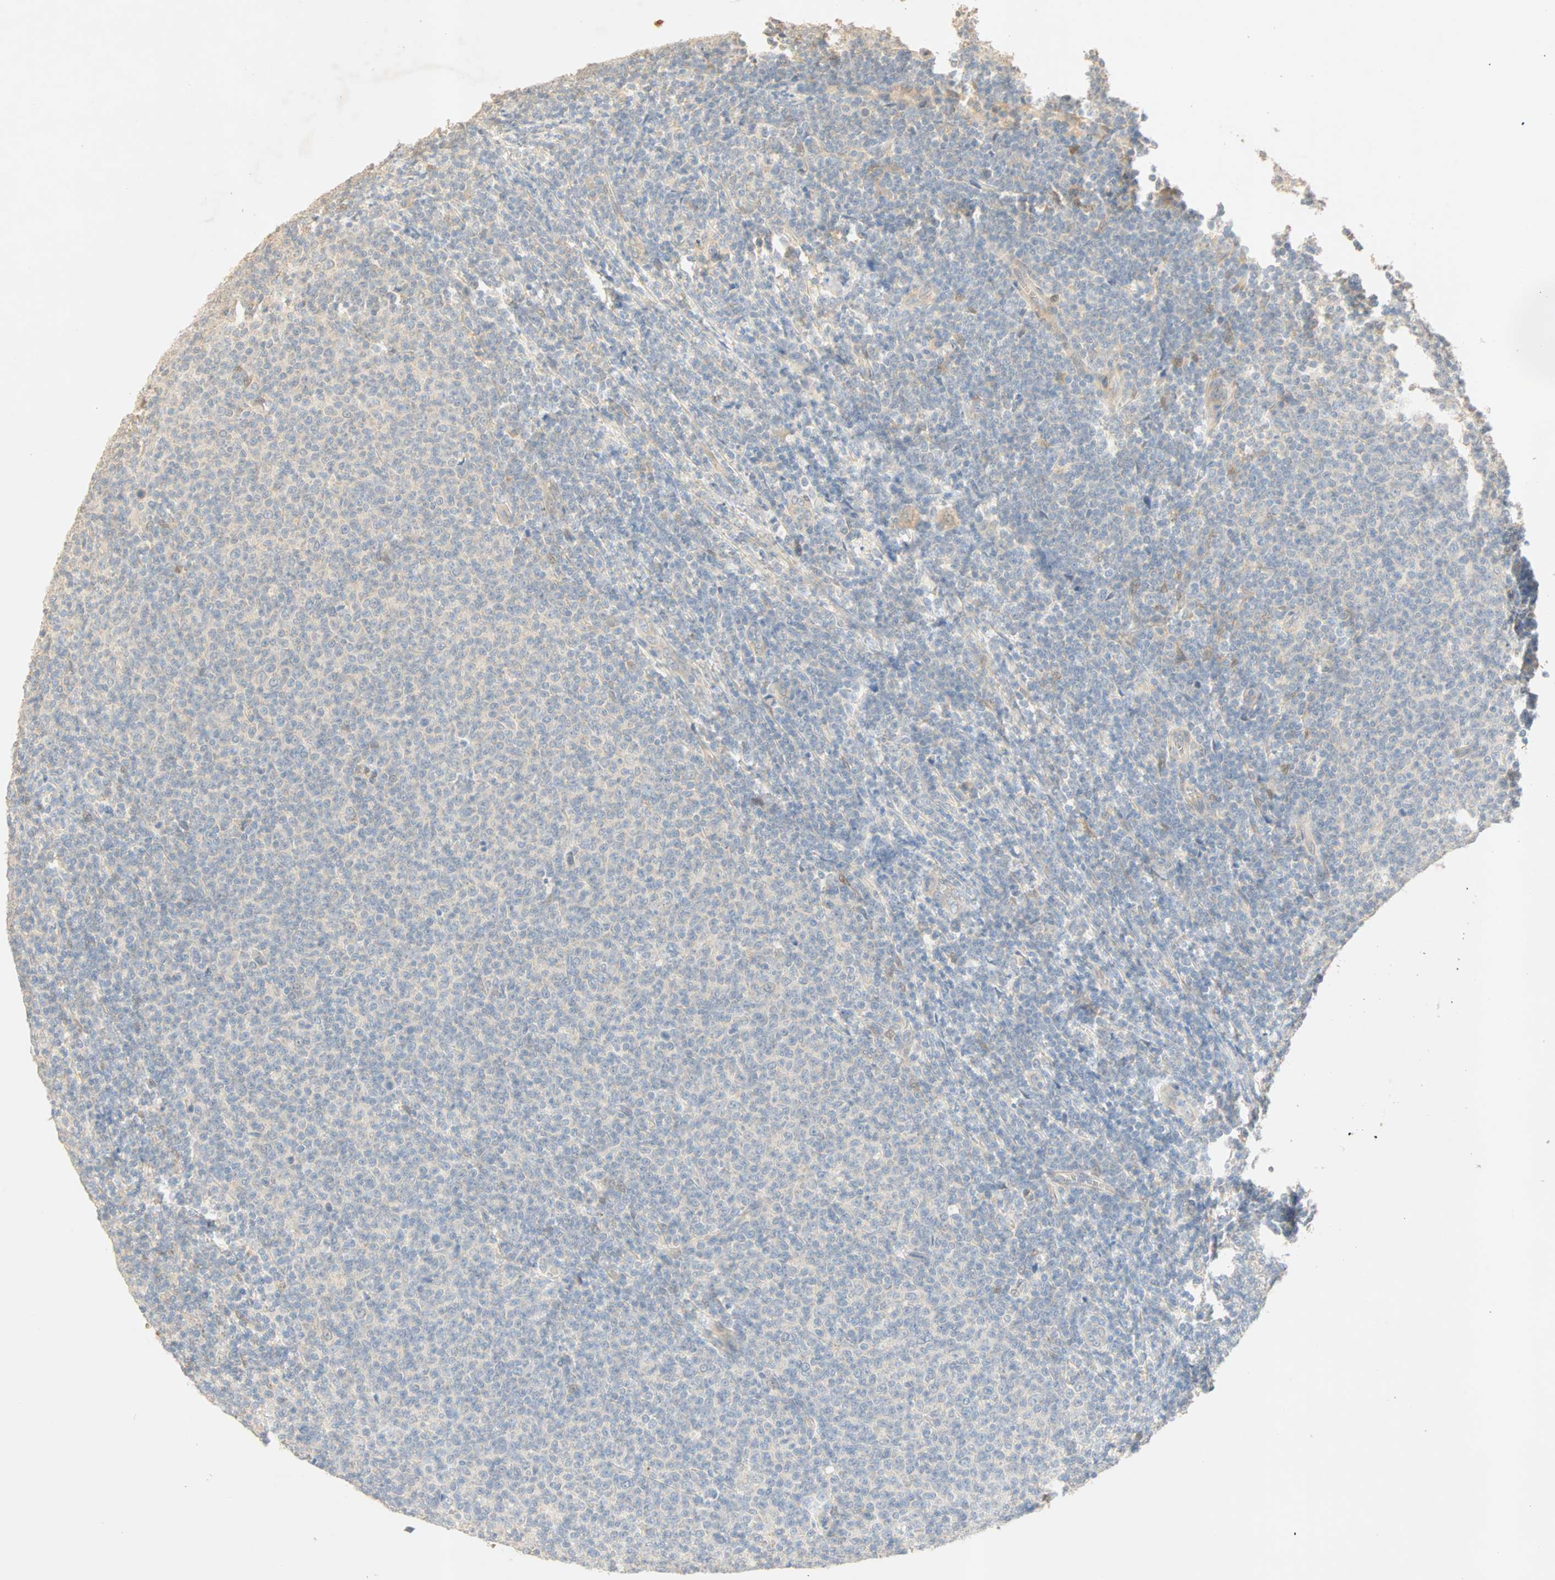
{"staining": {"intensity": "negative", "quantity": "none", "location": "none"}, "tissue": "lymphoma", "cell_type": "Tumor cells", "image_type": "cancer", "snomed": [{"axis": "morphology", "description": "Malignant lymphoma, non-Hodgkin's type, Low grade"}, {"axis": "topography", "description": "Lymph node"}], "caption": "IHC photomicrograph of human low-grade malignant lymphoma, non-Hodgkin's type stained for a protein (brown), which exhibits no positivity in tumor cells.", "gene": "SELENBP1", "patient": {"sex": "male", "age": 66}}